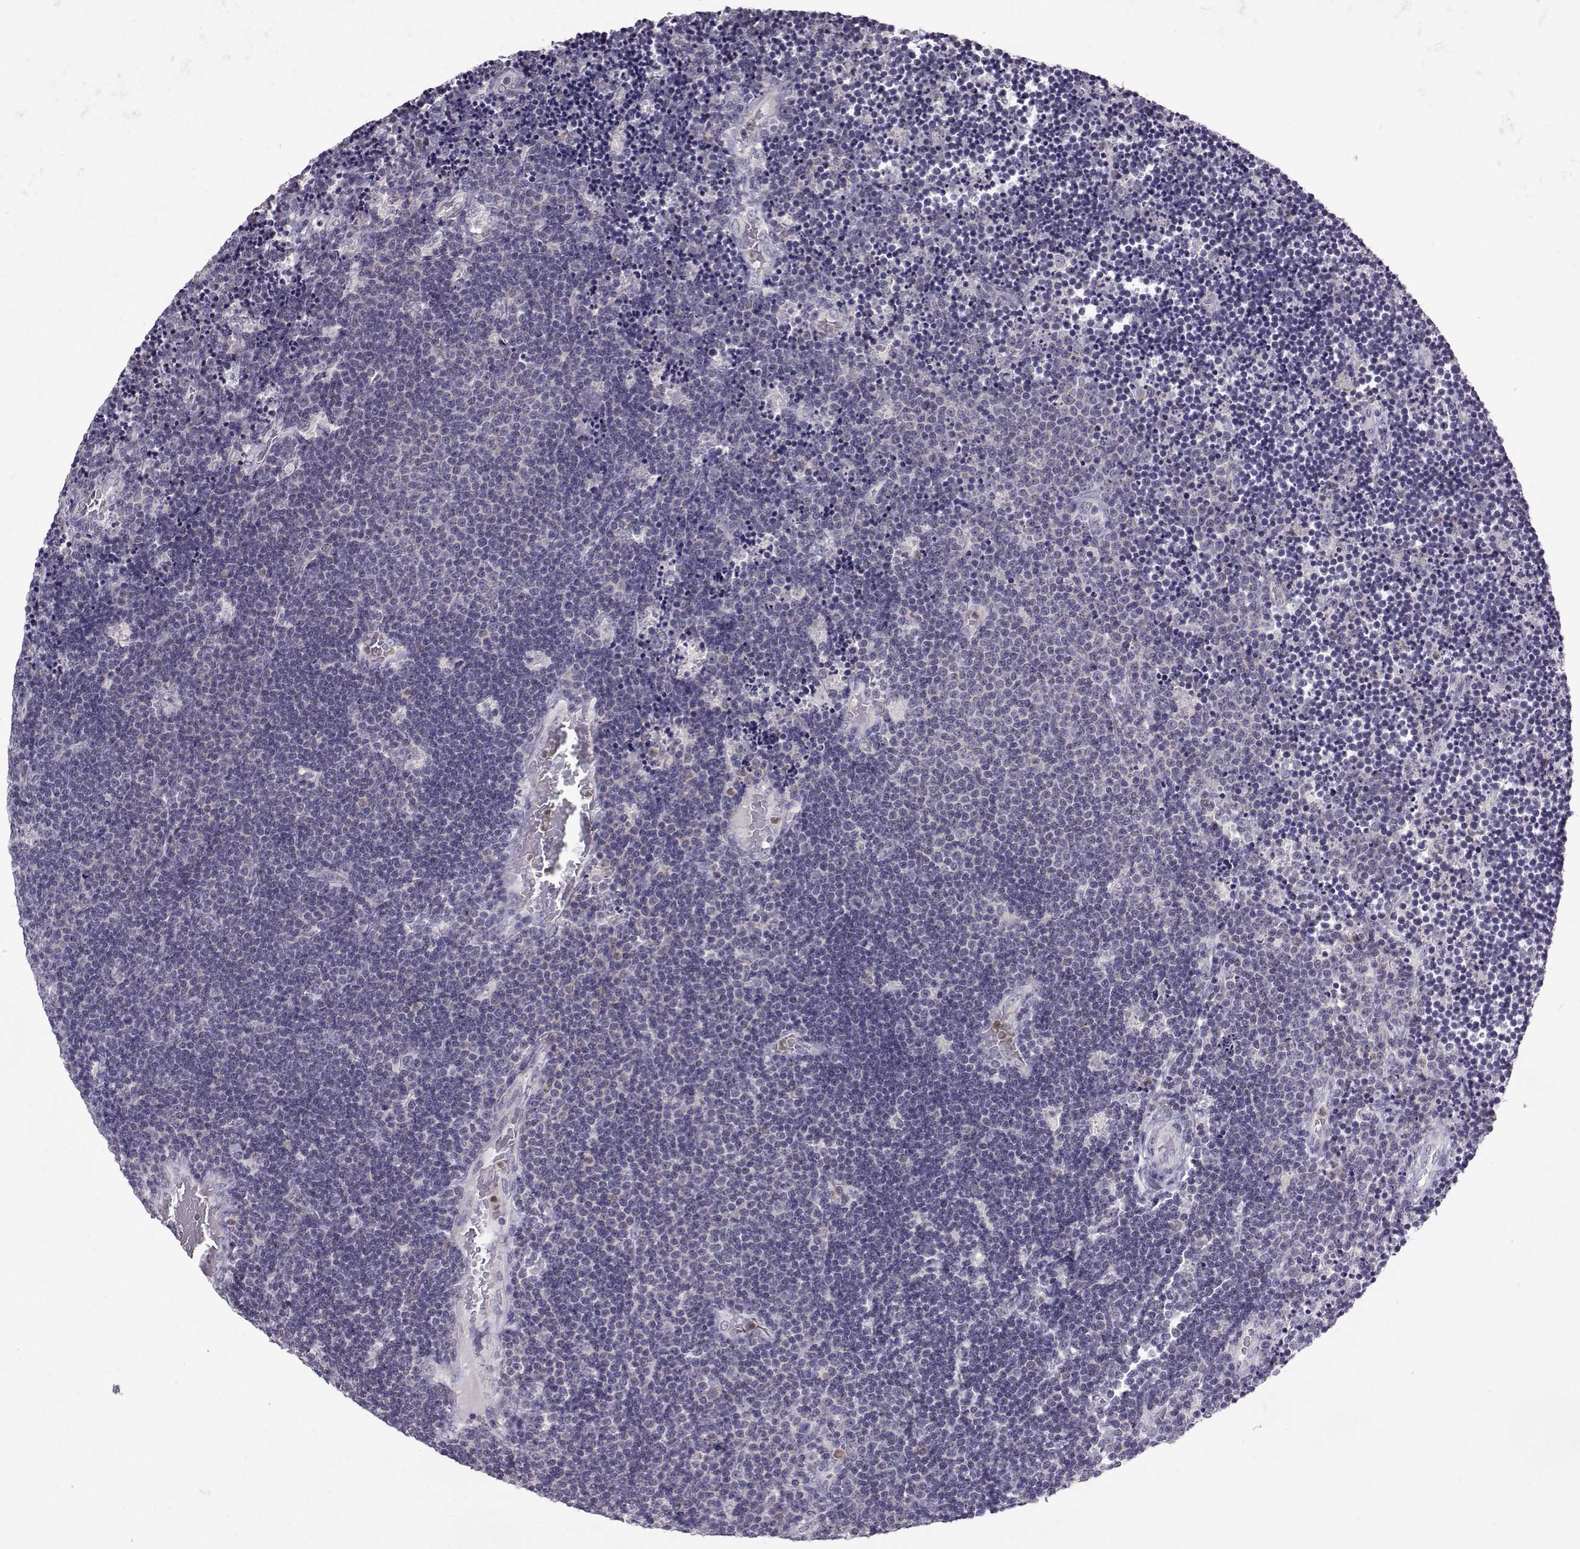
{"staining": {"intensity": "negative", "quantity": "none", "location": "none"}, "tissue": "lymphoma", "cell_type": "Tumor cells", "image_type": "cancer", "snomed": [{"axis": "morphology", "description": "Malignant lymphoma, non-Hodgkin's type, Low grade"}, {"axis": "topography", "description": "Brain"}], "caption": "DAB (3,3'-diaminobenzidine) immunohistochemical staining of lymphoma shows no significant staining in tumor cells. The staining was performed using DAB (3,3'-diaminobenzidine) to visualize the protein expression in brown, while the nuclei were stained in blue with hematoxylin (Magnification: 20x).", "gene": "FCAMR", "patient": {"sex": "female", "age": 66}}